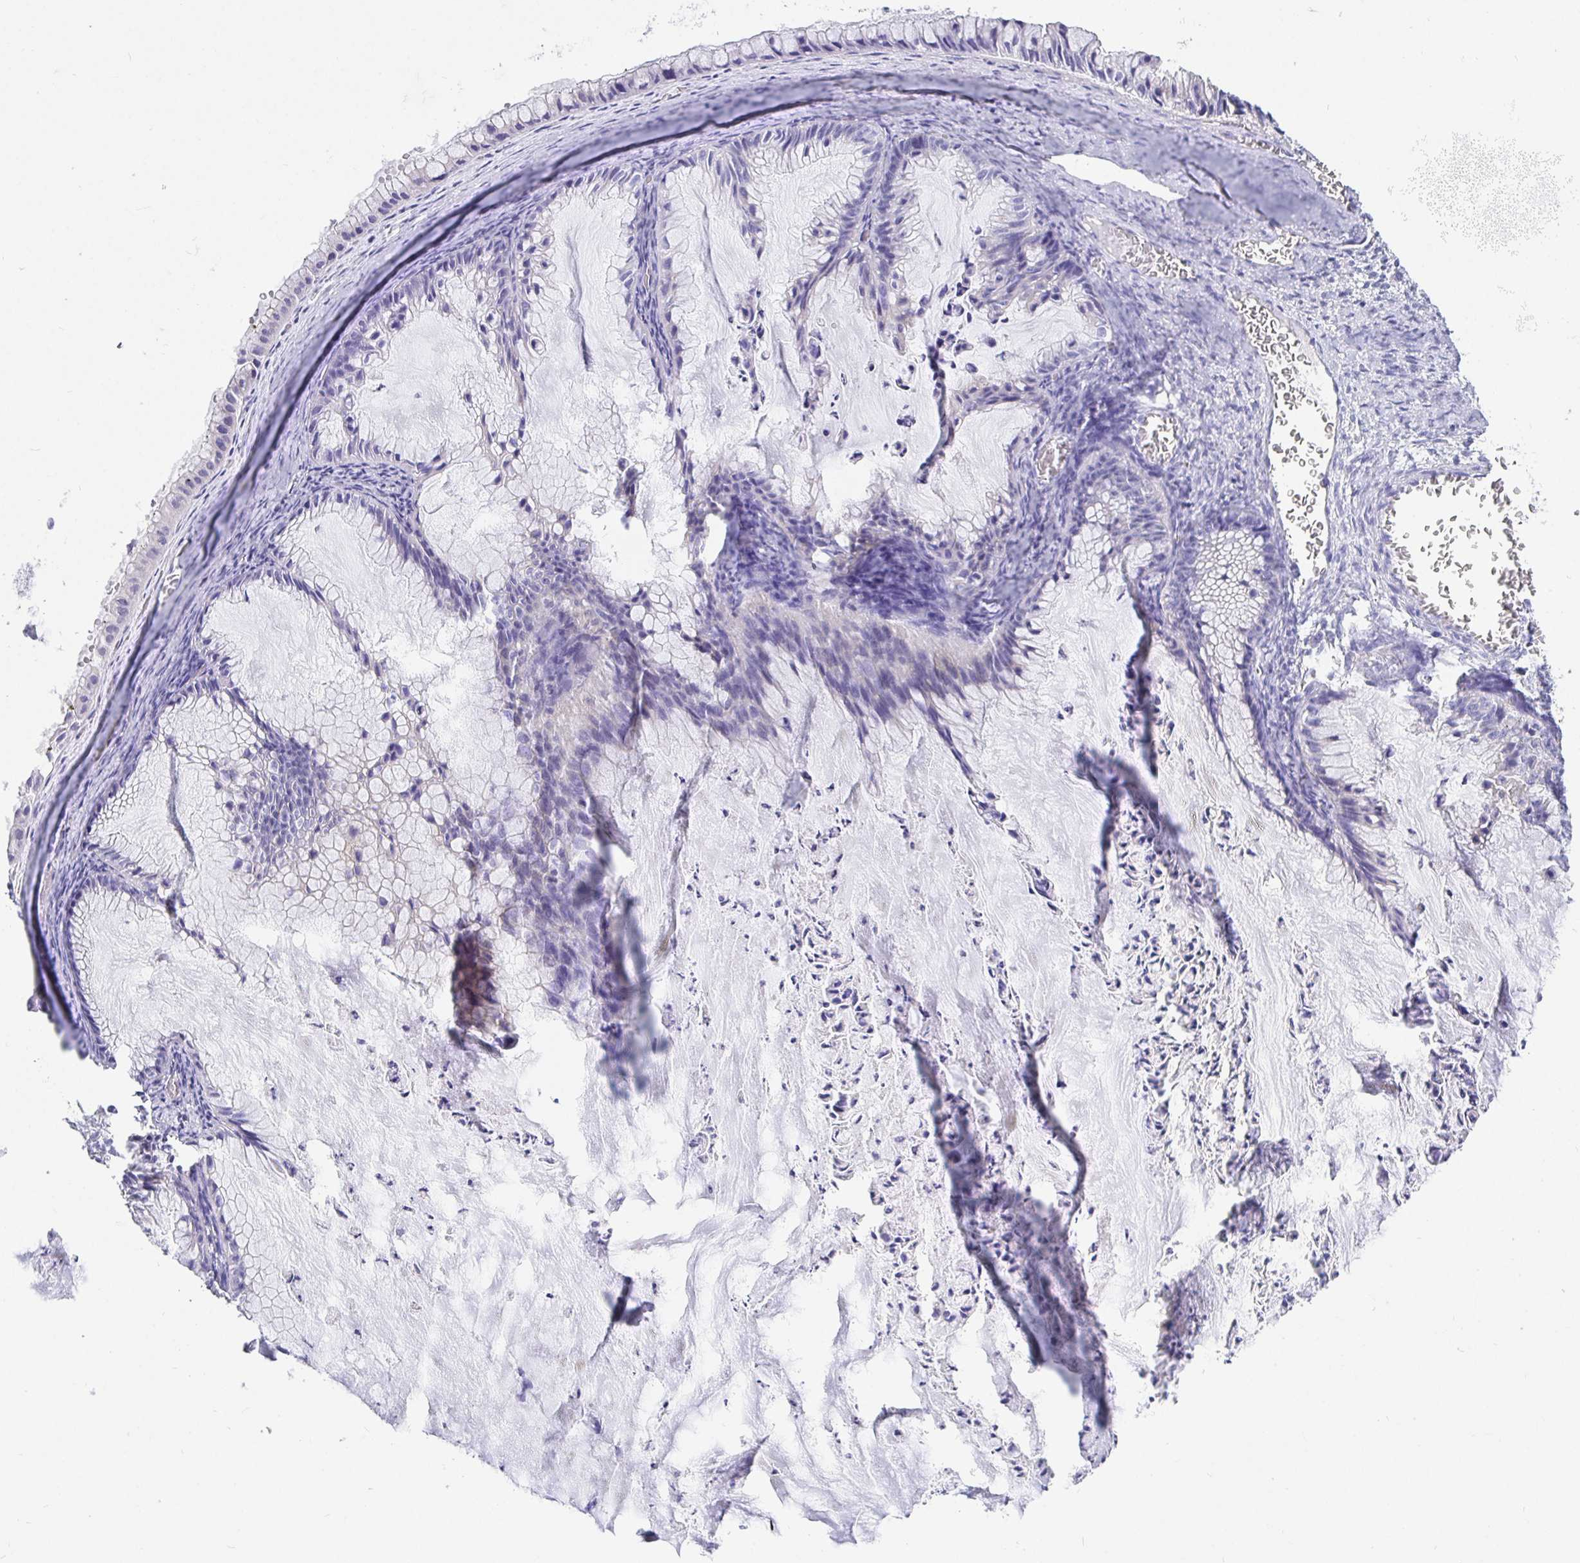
{"staining": {"intensity": "negative", "quantity": "none", "location": "none"}, "tissue": "ovarian cancer", "cell_type": "Tumor cells", "image_type": "cancer", "snomed": [{"axis": "morphology", "description": "Cystadenocarcinoma, mucinous, NOS"}, {"axis": "topography", "description": "Ovary"}], "caption": "Ovarian cancer (mucinous cystadenocarcinoma) stained for a protein using immunohistochemistry demonstrates no expression tumor cells.", "gene": "EZHIP", "patient": {"sex": "female", "age": 72}}